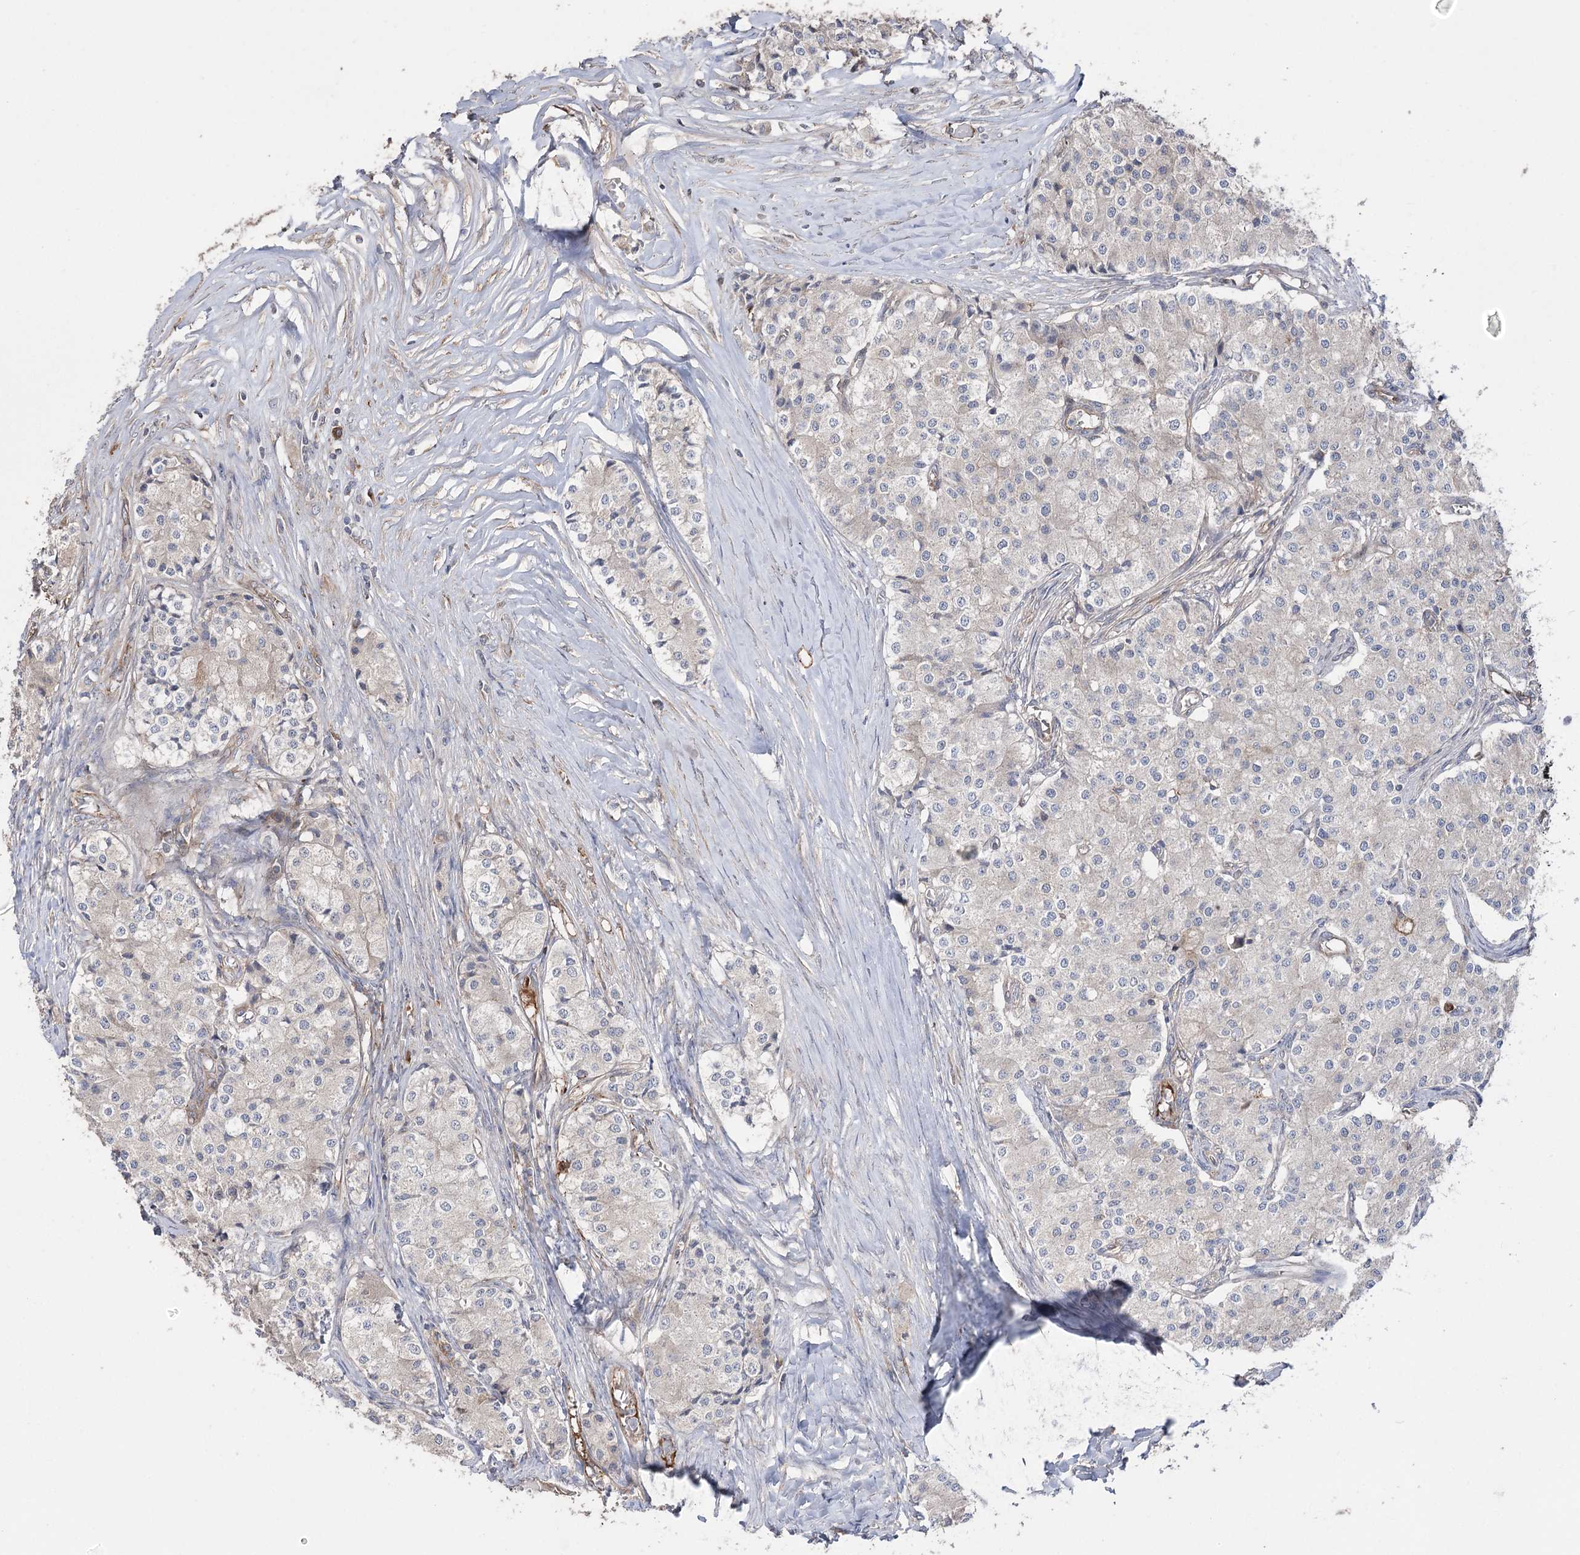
{"staining": {"intensity": "negative", "quantity": "none", "location": "none"}, "tissue": "carcinoid", "cell_type": "Tumor cells", "image_type": "cancer", "snomed": [{"axis": "morphology", "description": "Carcinoid, malignant, NOS"}, {"axis": "topography", "description": "Colon"}], "caption": "An IHC micrograph of carcinoid is shown. There is no staining in tumor cells of carcinoid.", "gene": "OTUD1", "patient": {"sex": "female", "age": 52}}